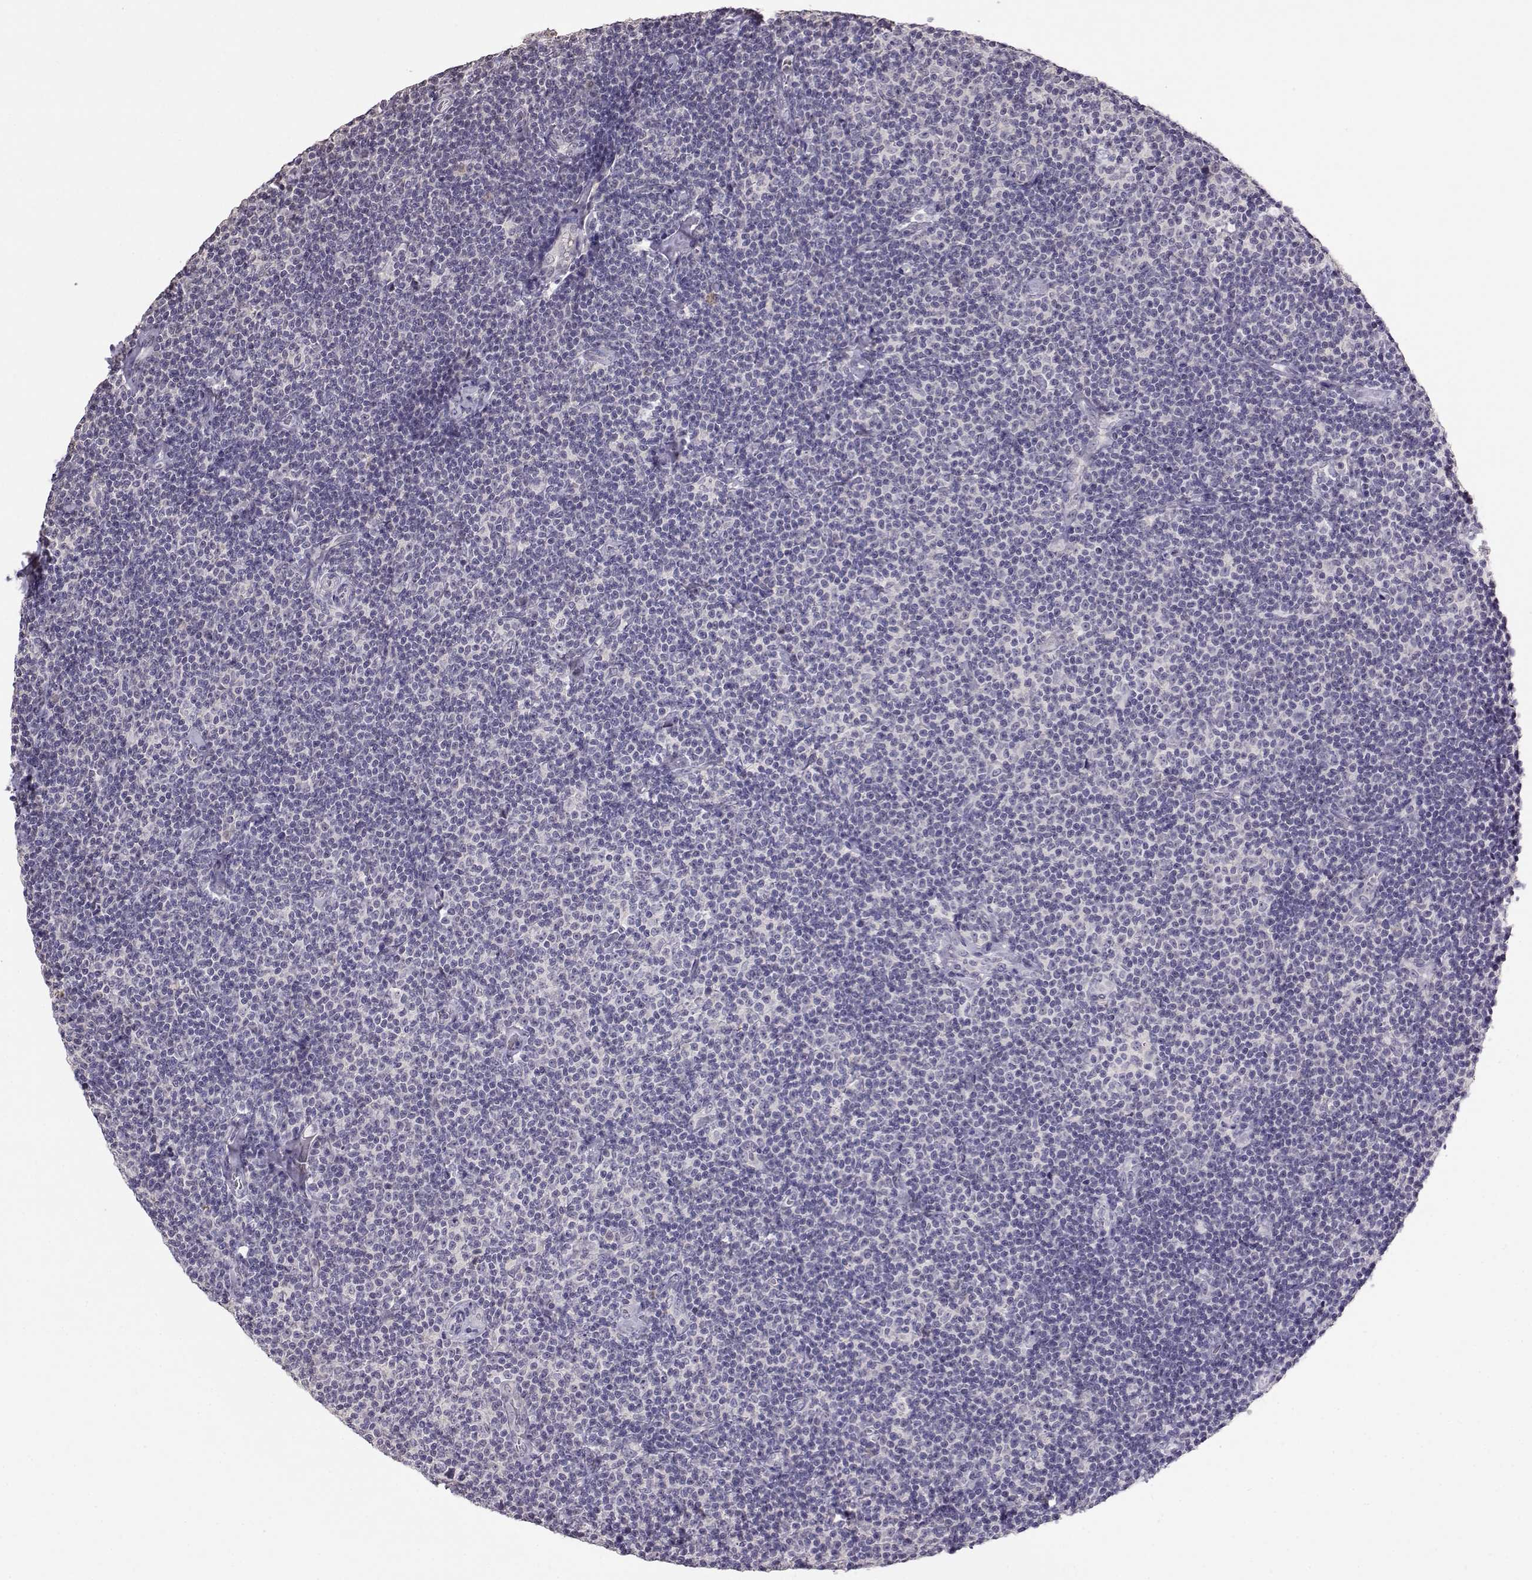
{"staining": {"intensity": "negative", "quantity": "none", "location": "none"}, "tissue": "lymphoma", "cell_type": "Tumor cells", "image_type": "cancer", "snomed": [{"axis": "morphology", "description": "Malignant lymphoma, non-Hodgkin's type, Low grade"}, {"axis": "topography", "description": "Lymph node"}], "caption": "Micrograph shows no protein expression in tumor cells of lymphoma tissue. (Brightfield microscopy of DAB IHC at high magnification).", "gene": "TACR1", "patient": {"sex": "male", "age": 81}}